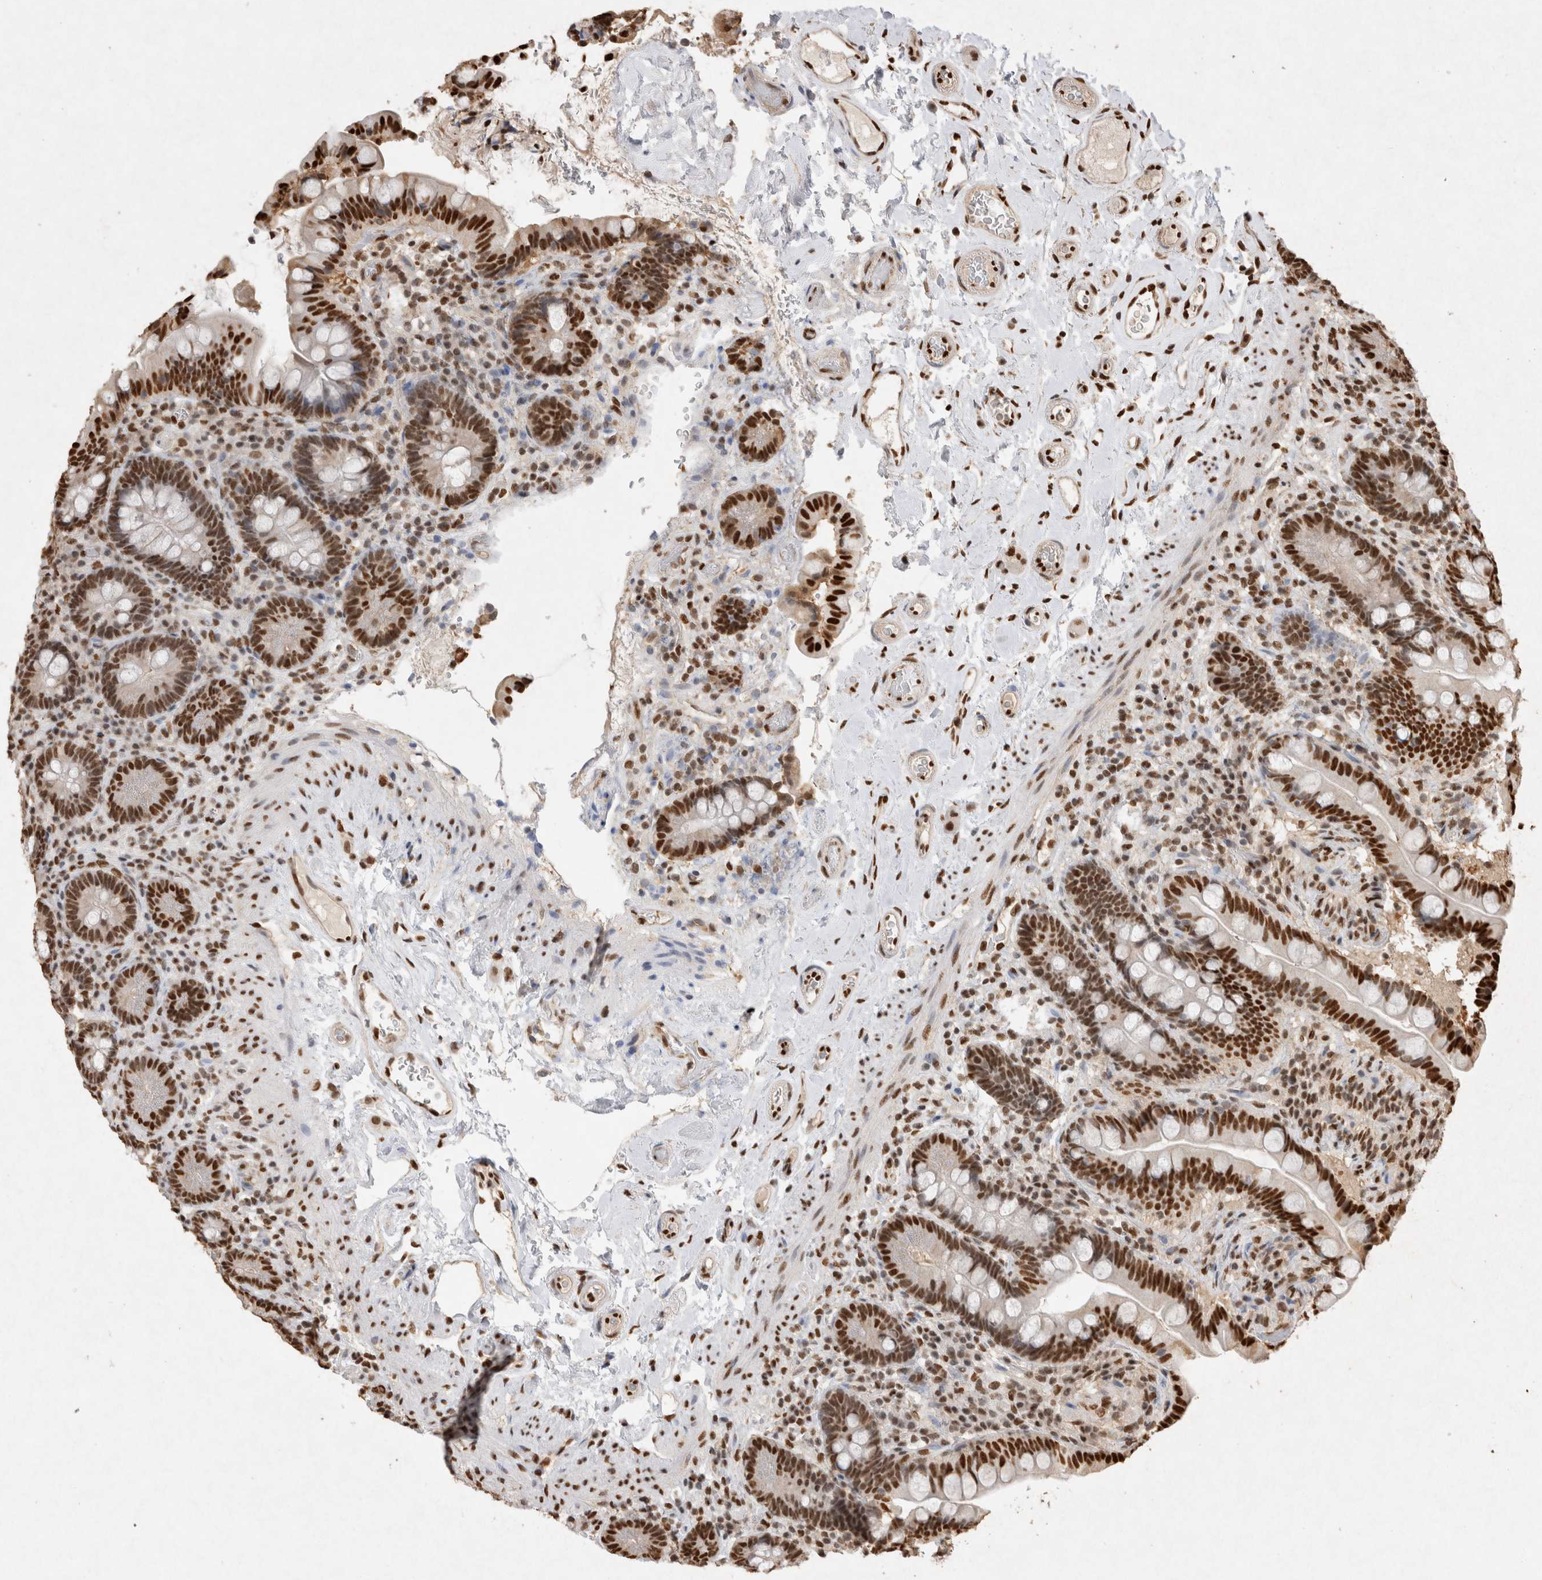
{"staining": {"intensity": "strong", "quantity": ">75%", "location": "nuclear"}, "tissue": "colon", "cell_type": "Endothelial cells", "image_type": "normal", "snomed": [{"axis": "morphology", "description": "Normal tissue, NOS"}, {"axis": "topography", "description": "Smooth muscle"}, {"axis": "topography", "description": "Colon"}], "caption": "Immunohistochemistry image of unremarkable human colon stained for a protein (brown), which exhibits high levels of strong nuclear staining in approximately >75% of endothelial cells.", "gene": "HDGF", "patient": {"sex": "male", "age": 73}}